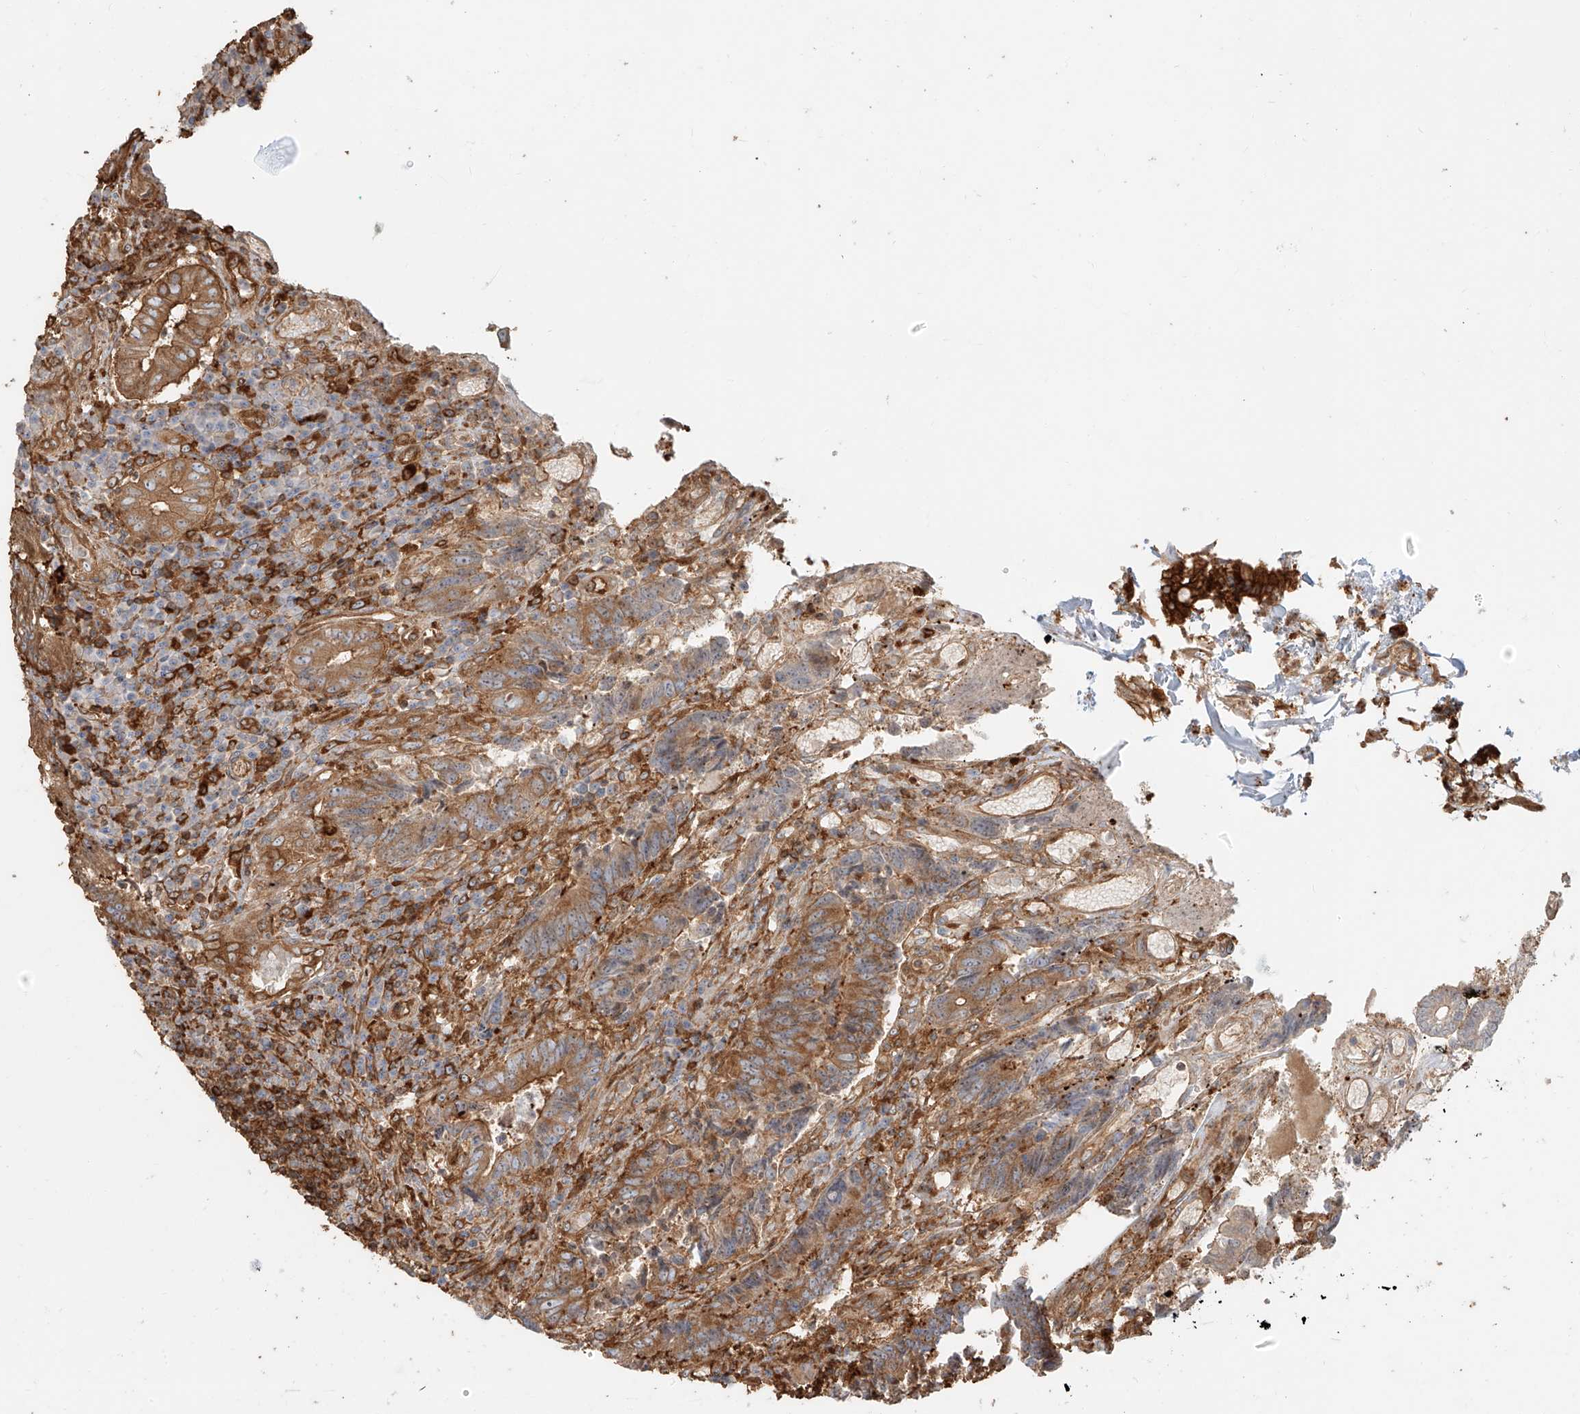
{"staining": {"intensity": "strong", "quantity": ">75%", "location": "cytoplasmic/membranous"}, "tissue": "colorectal cancer", "cell_type": "Tumor cells", "image_type": "cancer", "snomed": [{"axis": "morphology", "description": "Adenocarcinoma, NOS"}, {"axis": "topography", "description": "Rectum"}], "caption": "Strong cytoplasmic/membranous expression is identified in about >75% of tumor cells in colorectal cancer (adenocarcinoma). (Brightfield microscopy of DAB IHC at high magnification).", "gene": "SNX9", "patient": {"sex": "male", "age": 84}}